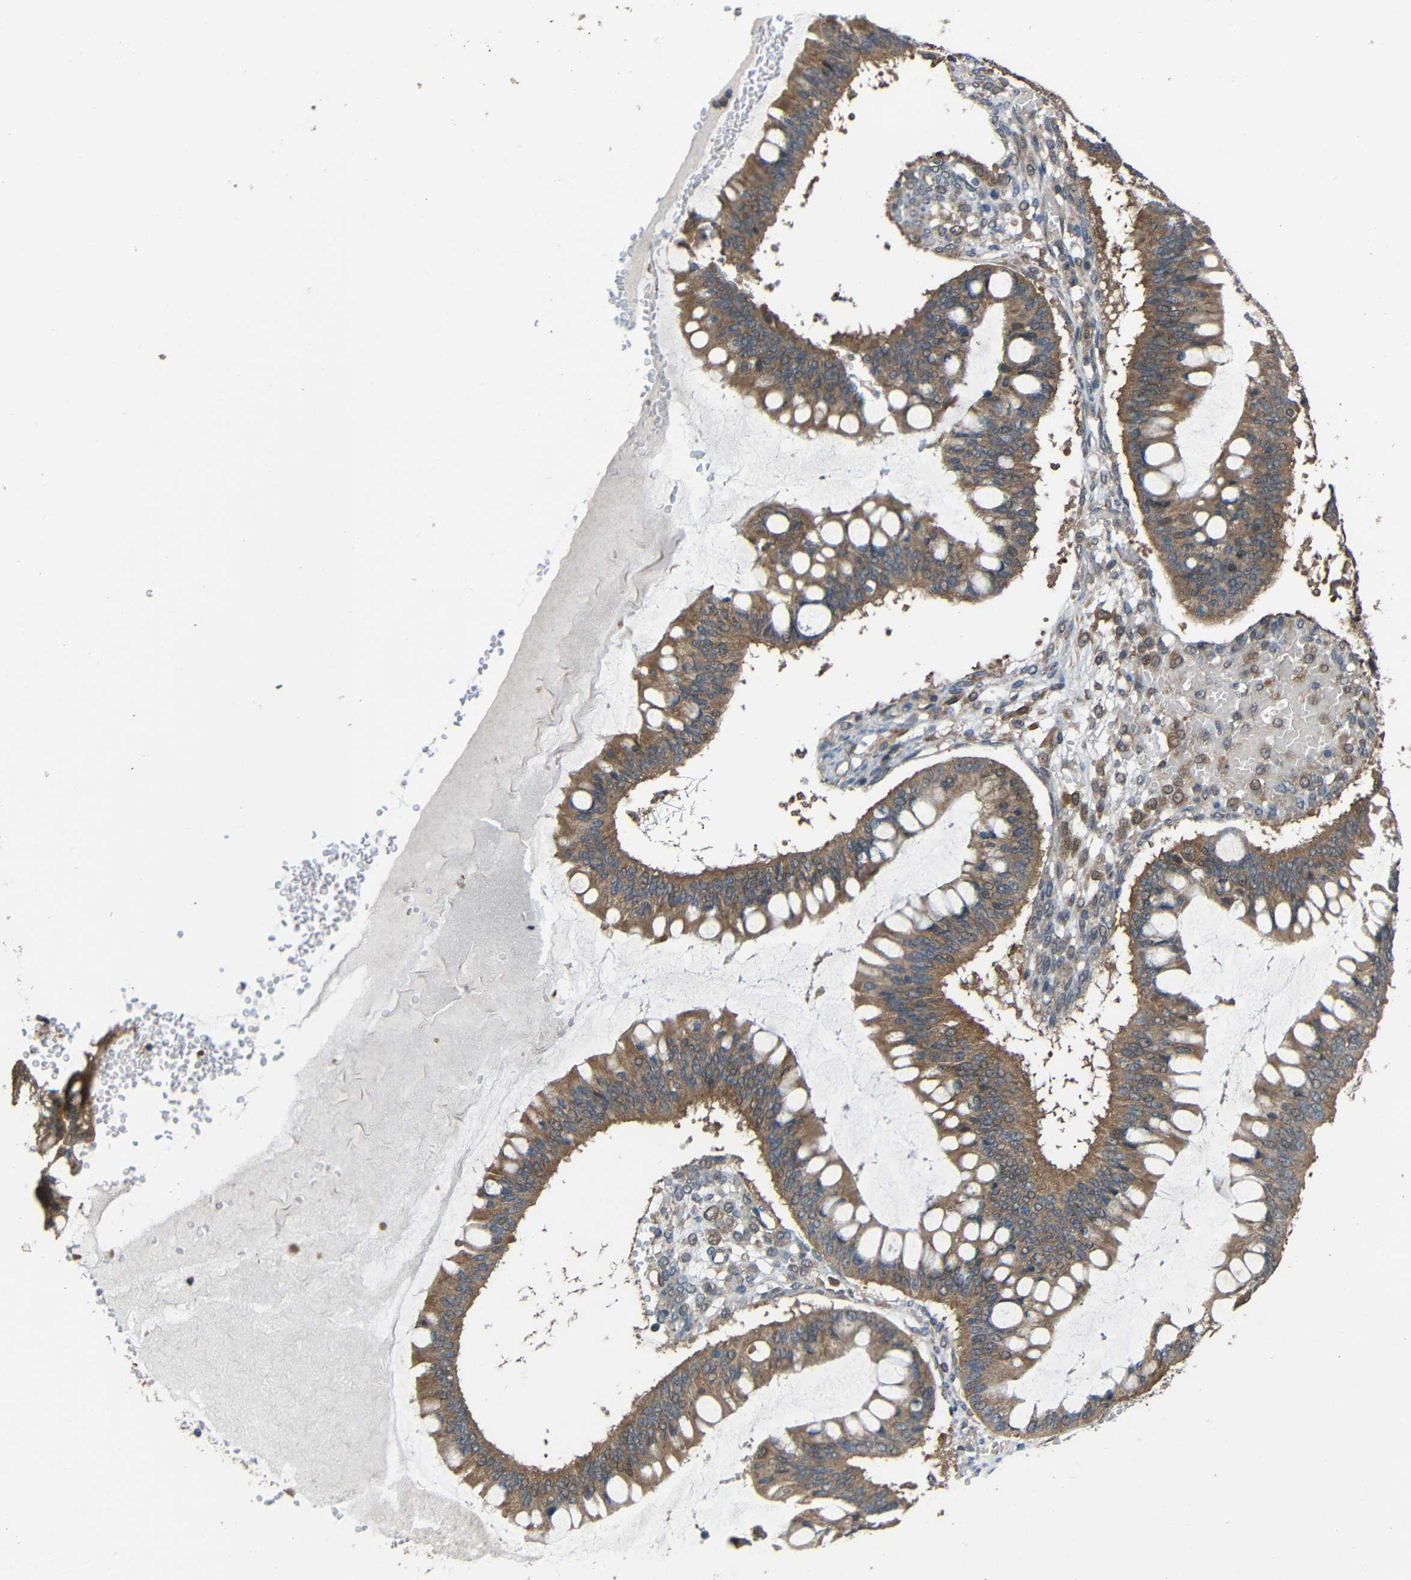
{"staining": {"intensity": "moderate", "quantity": ">75%", "location": "cytoplasmic/membranous"}, "tissue": "ovarian cancer", "cell_type": "Tumor cells", "image_type": "cancer", "snomed": [{"axis": "morphology", "description": "Cystadenocarcinoma, mucinous, NOS"}, {"axis": "topography", "description": "Ovary"}], "caption": "This is a micrograph of IHC staining of ovarian cancer, which shows moderate expression in the cytoplasmic/membranous of tumor cells.", "gene": "CHST9", "patient": {"sex": "female", "age": 73}}